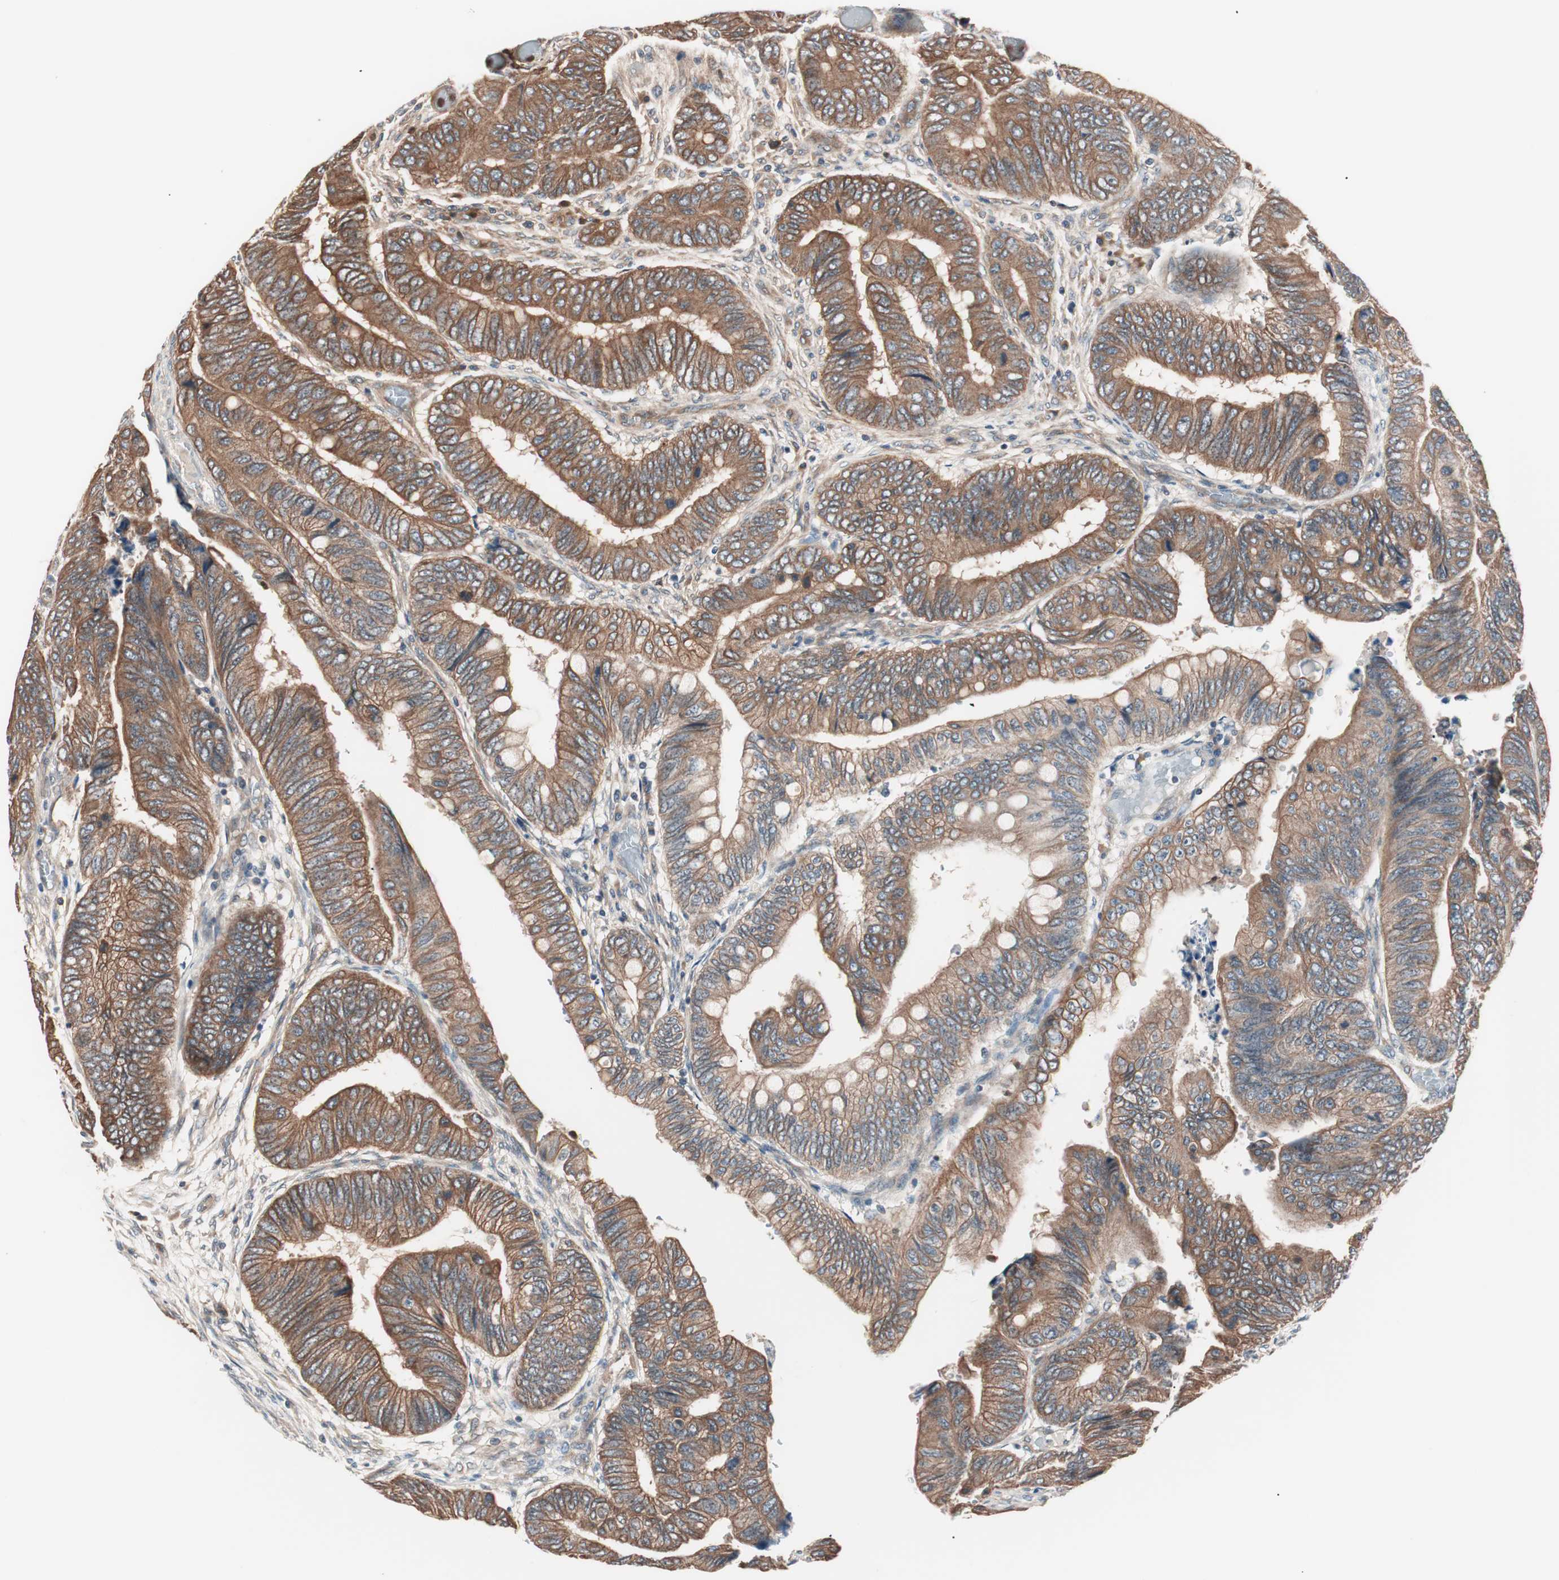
{"staining": {"intensity": "strong", "quantity": ">75%", "location": "cytoplasmic/membranous"}, "tissue": "colorectal cancer", "cell_type": "Tumor cells", "image_type": "cancer", "snomed": [{"axis": "morphology", "description": "Normal tissue, NOS"}, {"axis": "morphology", "description": "Adenocarcinoma, NOS"}, {"axis": "topography", "description": "Rectum"}, {"axis": "topography", "description": "Peripheral nerve tissue"}], "caption": "An immunohistochemistry photomicrograph of tumor tissue is shown. Protein staining in brown labels strong cytoplasmic/membranous positivity in colorectal cancer within tumor cells.", "gene": "TSG101", "patient": {"sex": "male", "age": 92}}